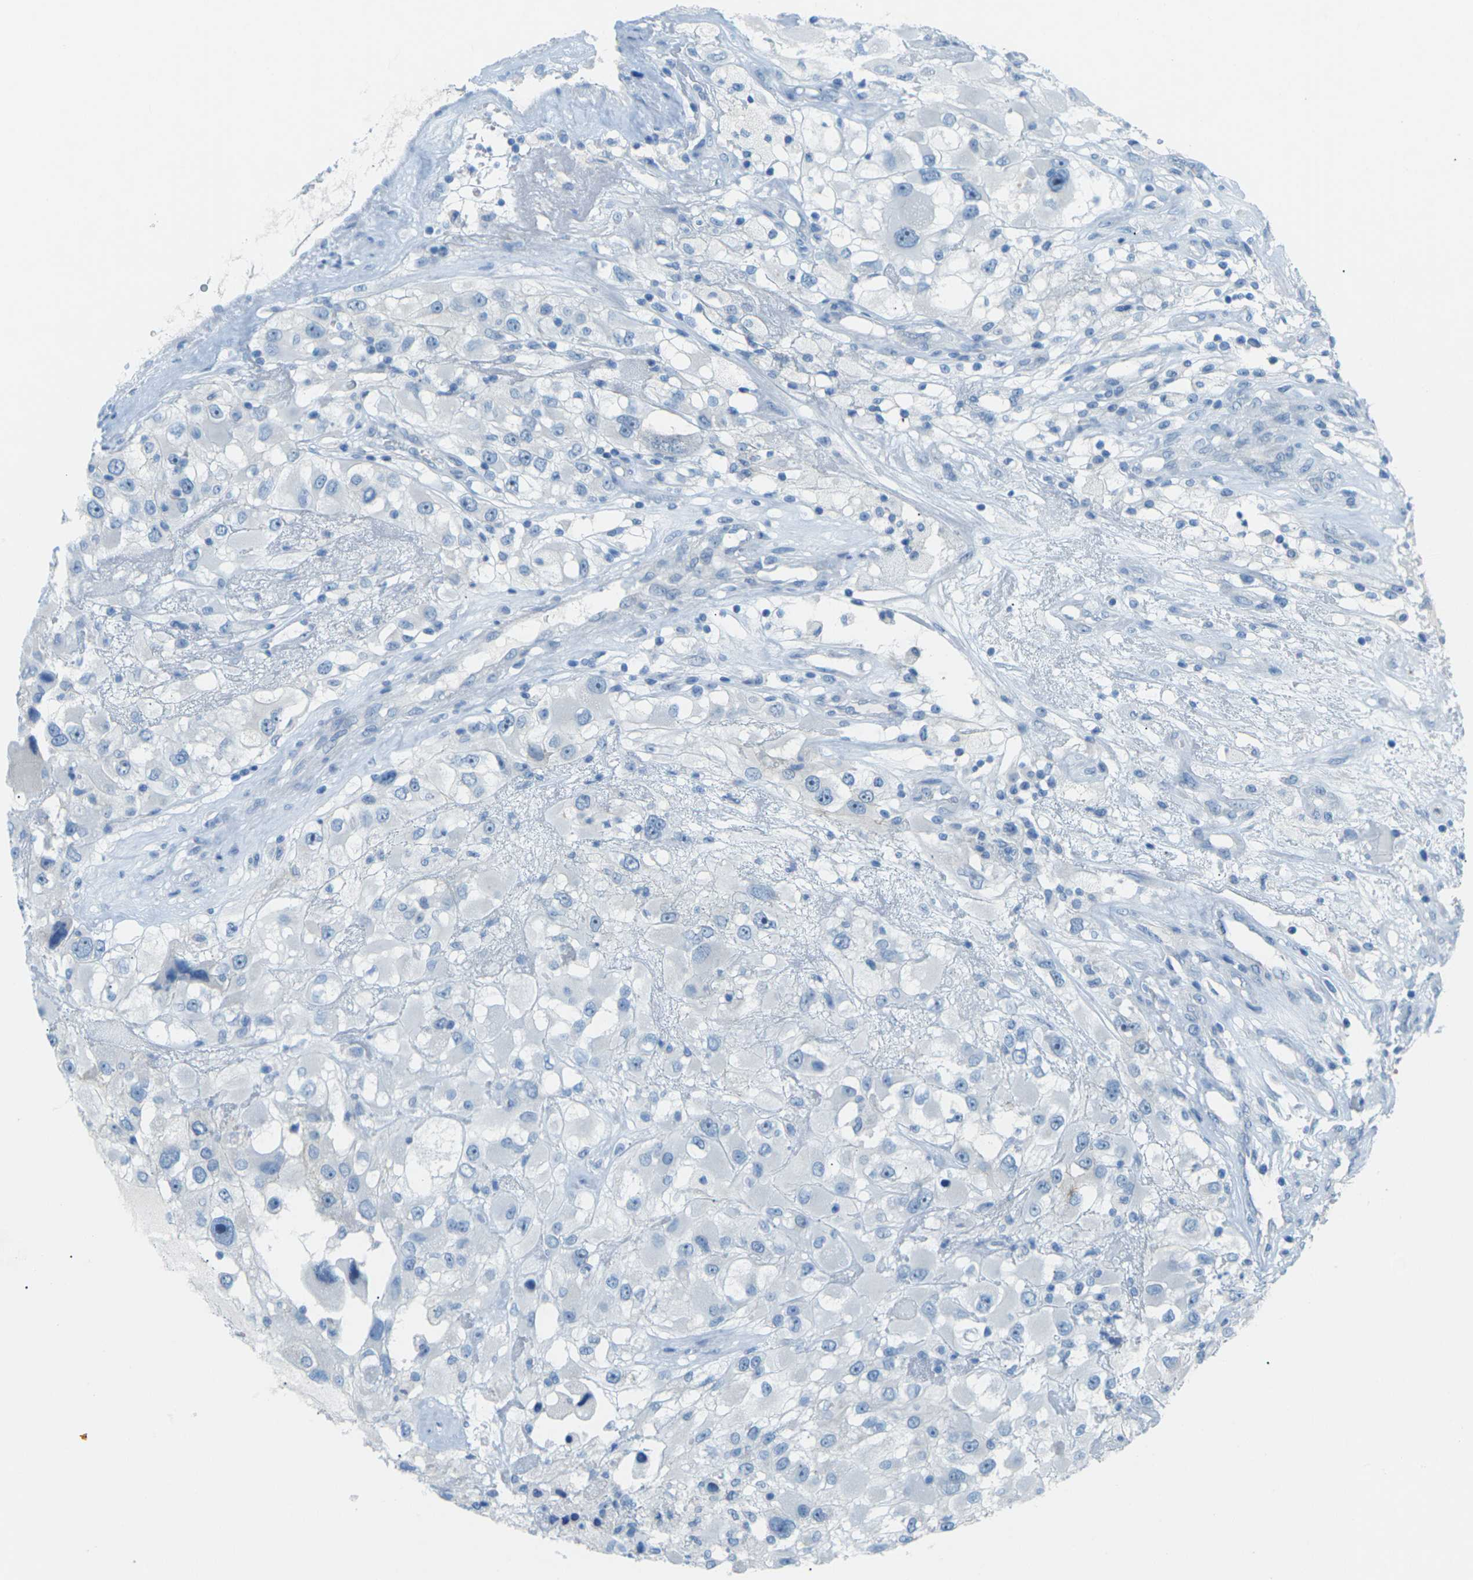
{"staining": {"intensity": "moderate", "quantity": "<25%", "location": "cytoplasmic/membranous"}, "tissue": "renal cancer", "cell_type": "Tumor cells", "image_type": "cancer", "snomed": [{"axis": "morphology", "description": "Adenocarcinoma, NOS"}, {"axis": "topography", "description": "Kidney"}], "caption": "Immunohistochemistry (IHC) micrograph of neoplastic tissue: renal adenocarcinoma stained using immunohistochemistry shows low levels of moderate protein expression localized specifically in the cytoplasmic/membranous of tumor cells, appearing as a cytoplasmic/membranous brown color.", "gene": "CDH16", "patient": {"sex": "female", "age": 52}}